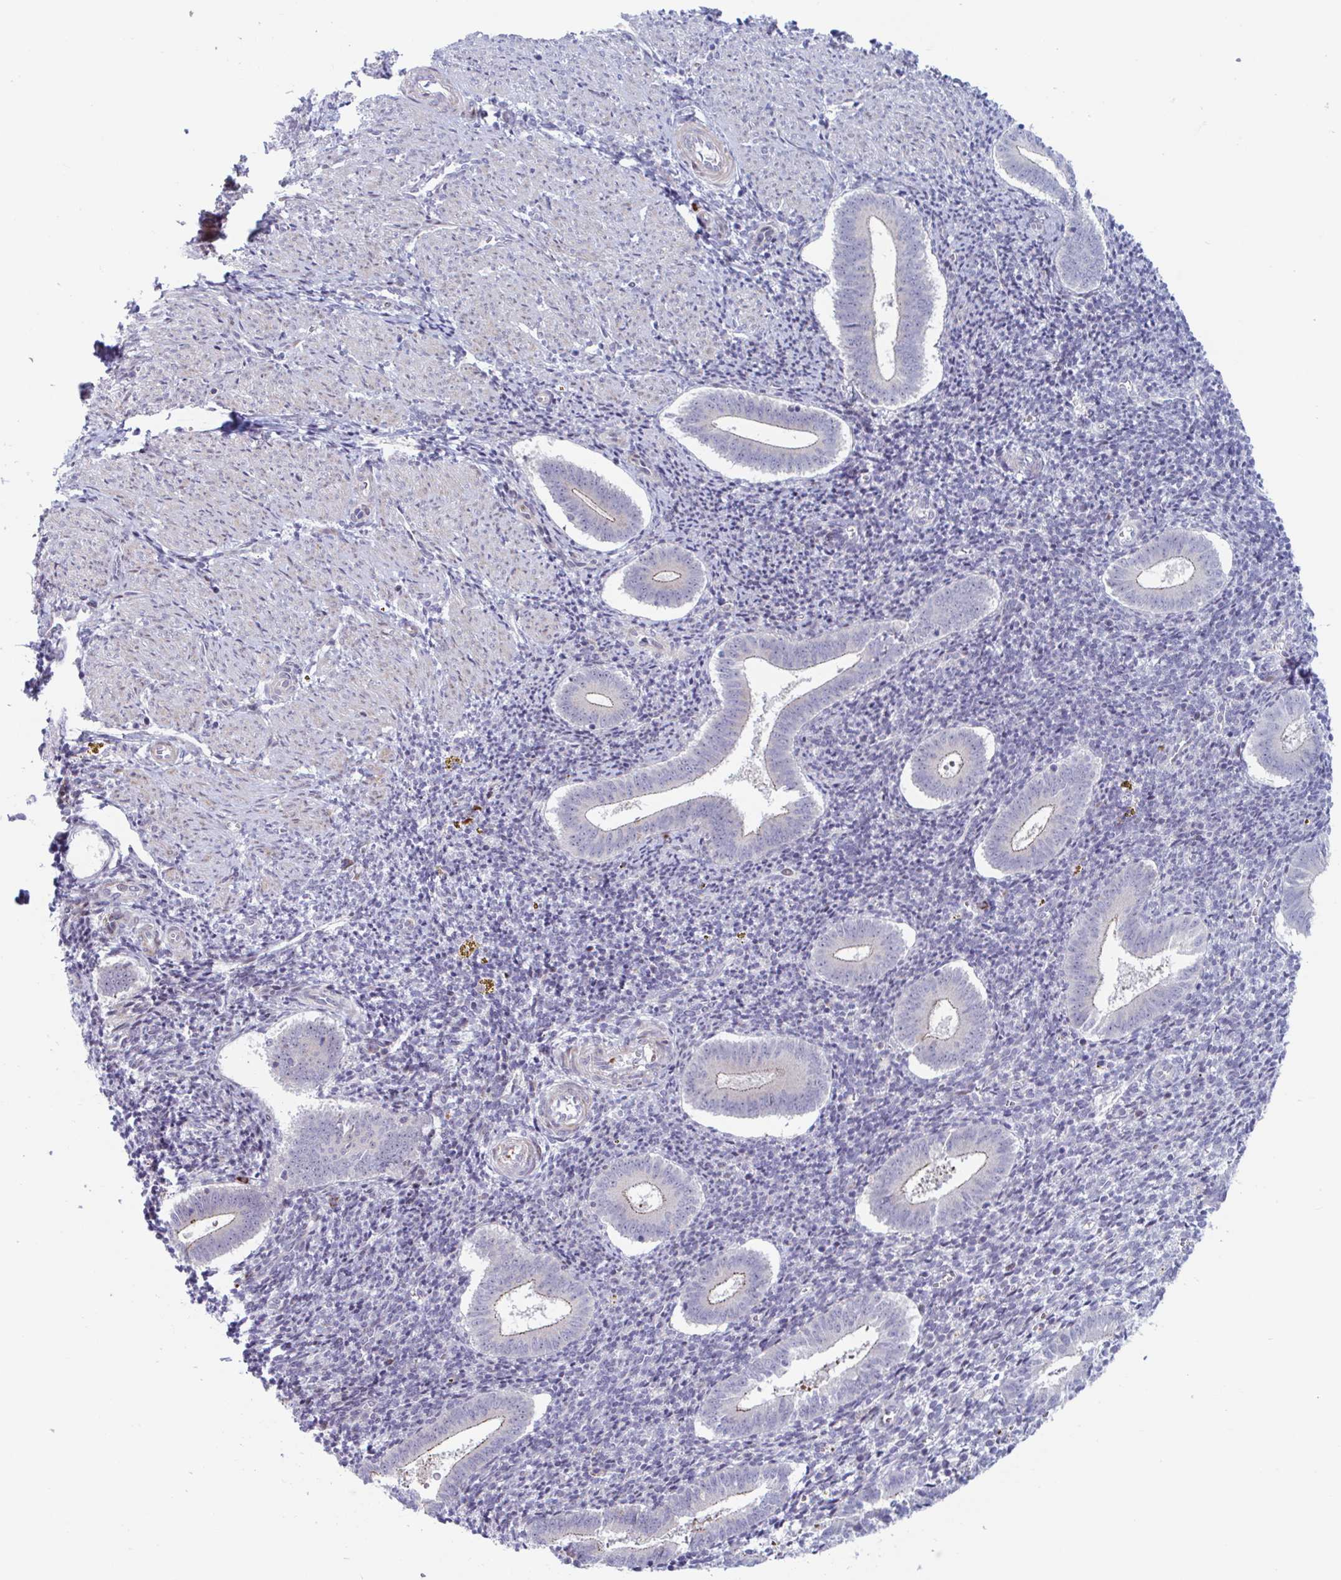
{"staining": {"intensity": "negative", "quantity": "none", "location": "none"}, "tissue": "endometrium", "cell_type": "Cells in endometrial stroma", "image_type": "normal", "snomed": [{"axis": "morphology", "description": "Normal tissue, NOS"}, {"axis": "topography", "description": "Endometrium"}], "caption": "Immunohistochemistry (IHC) micrograph of benign endometrium stained for a protein (brown), which reveals no staining in cells in endometrial stroma.", "gene": "DUXA", "patient": {"sex": "female", "age": 25}}